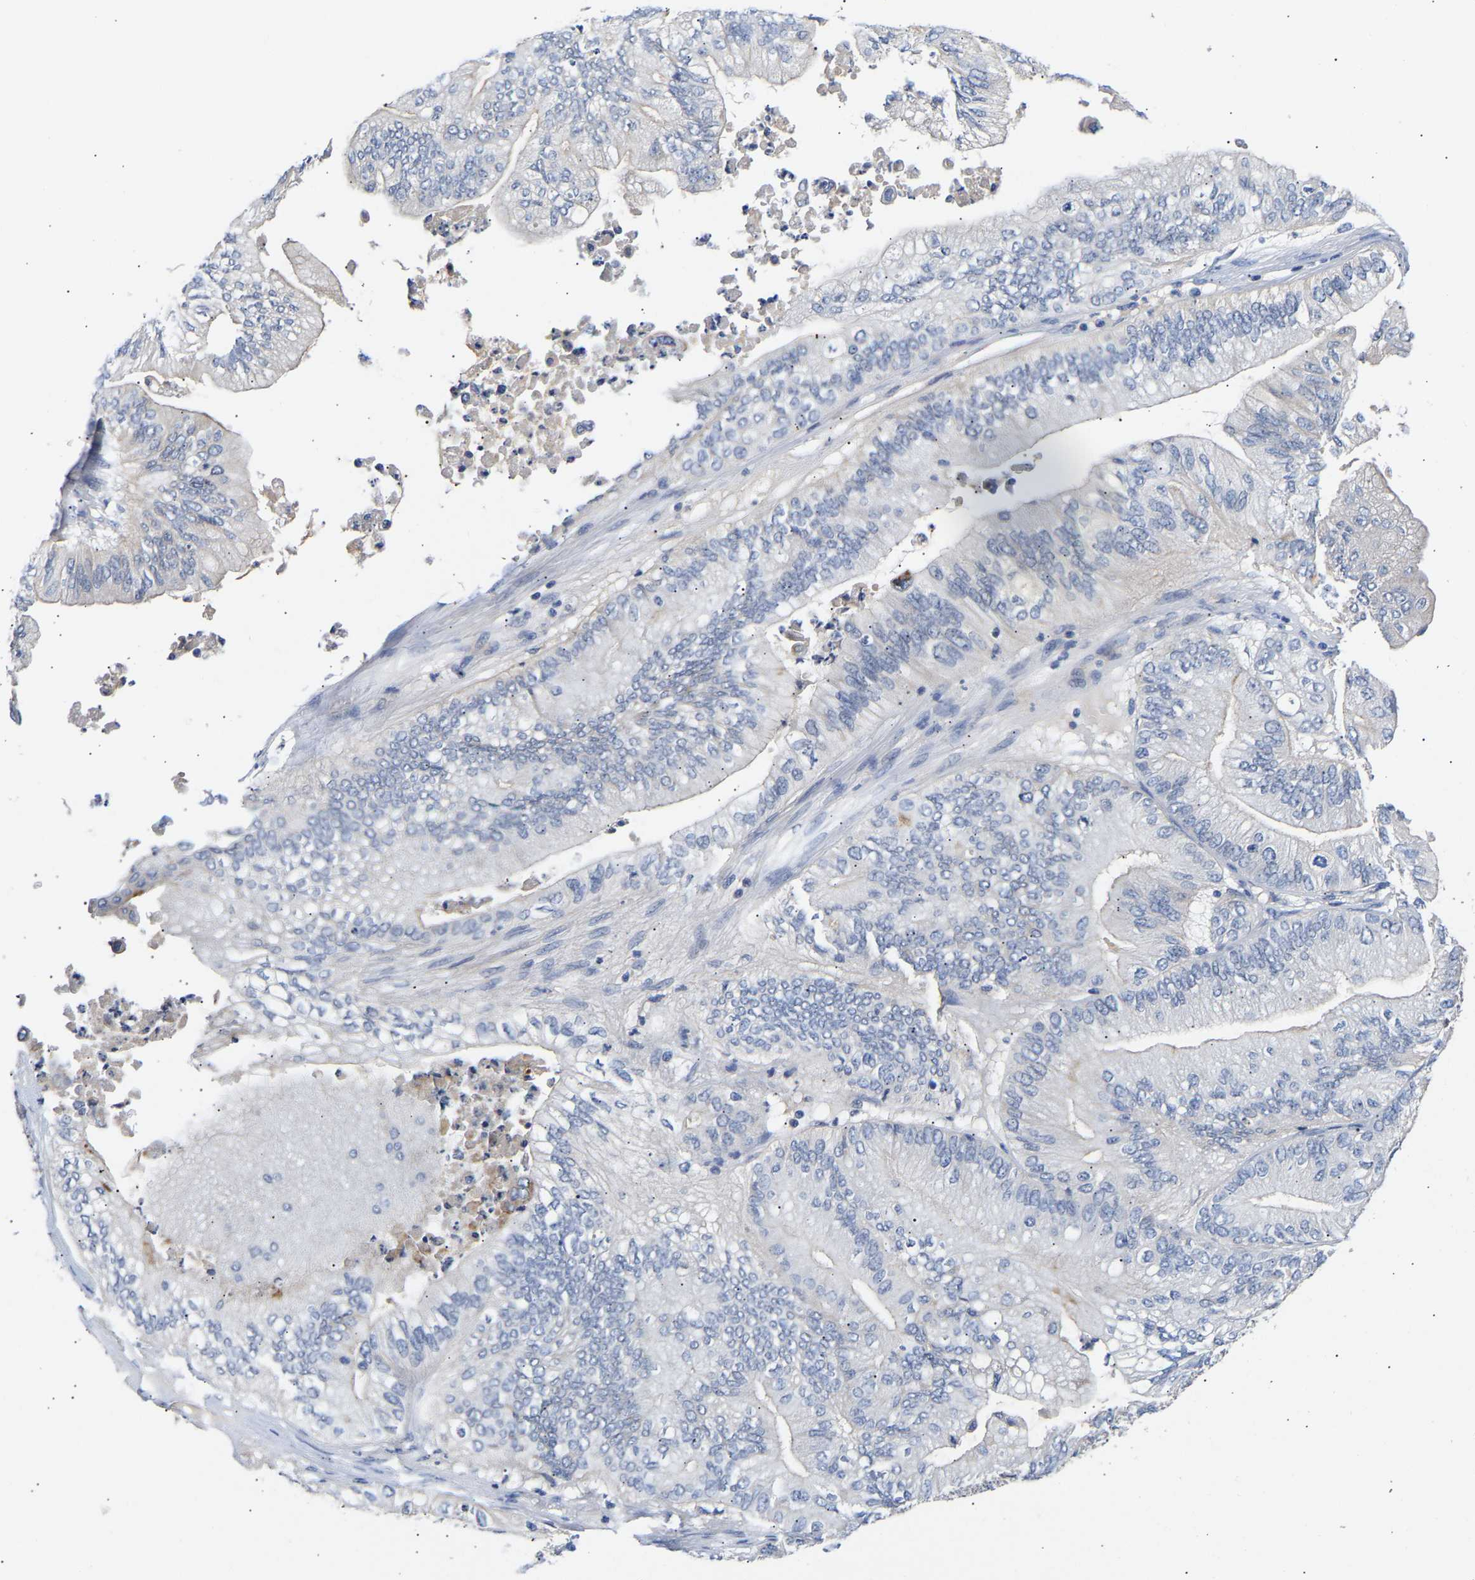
{"staining": {"intensity": "negative", "quantity": "none", "location": "none"}, "tissue": "ovarian cancer", "cell_type": "Tumor cells", "image_type": "cancer", "snomed": [{"axis": "morphology", "description": "Cystadenocarcinoma, mucinous, NOS"}, {"axis": "topography", "description": "Ovary"}], "caption": "The immunohistochemistry (IHC) photomicrograph has no significant staining in tumor cells of ovarian cancer tissue.", "gene": "KASH5", "patient": {"sex": "female", "age": 61}}